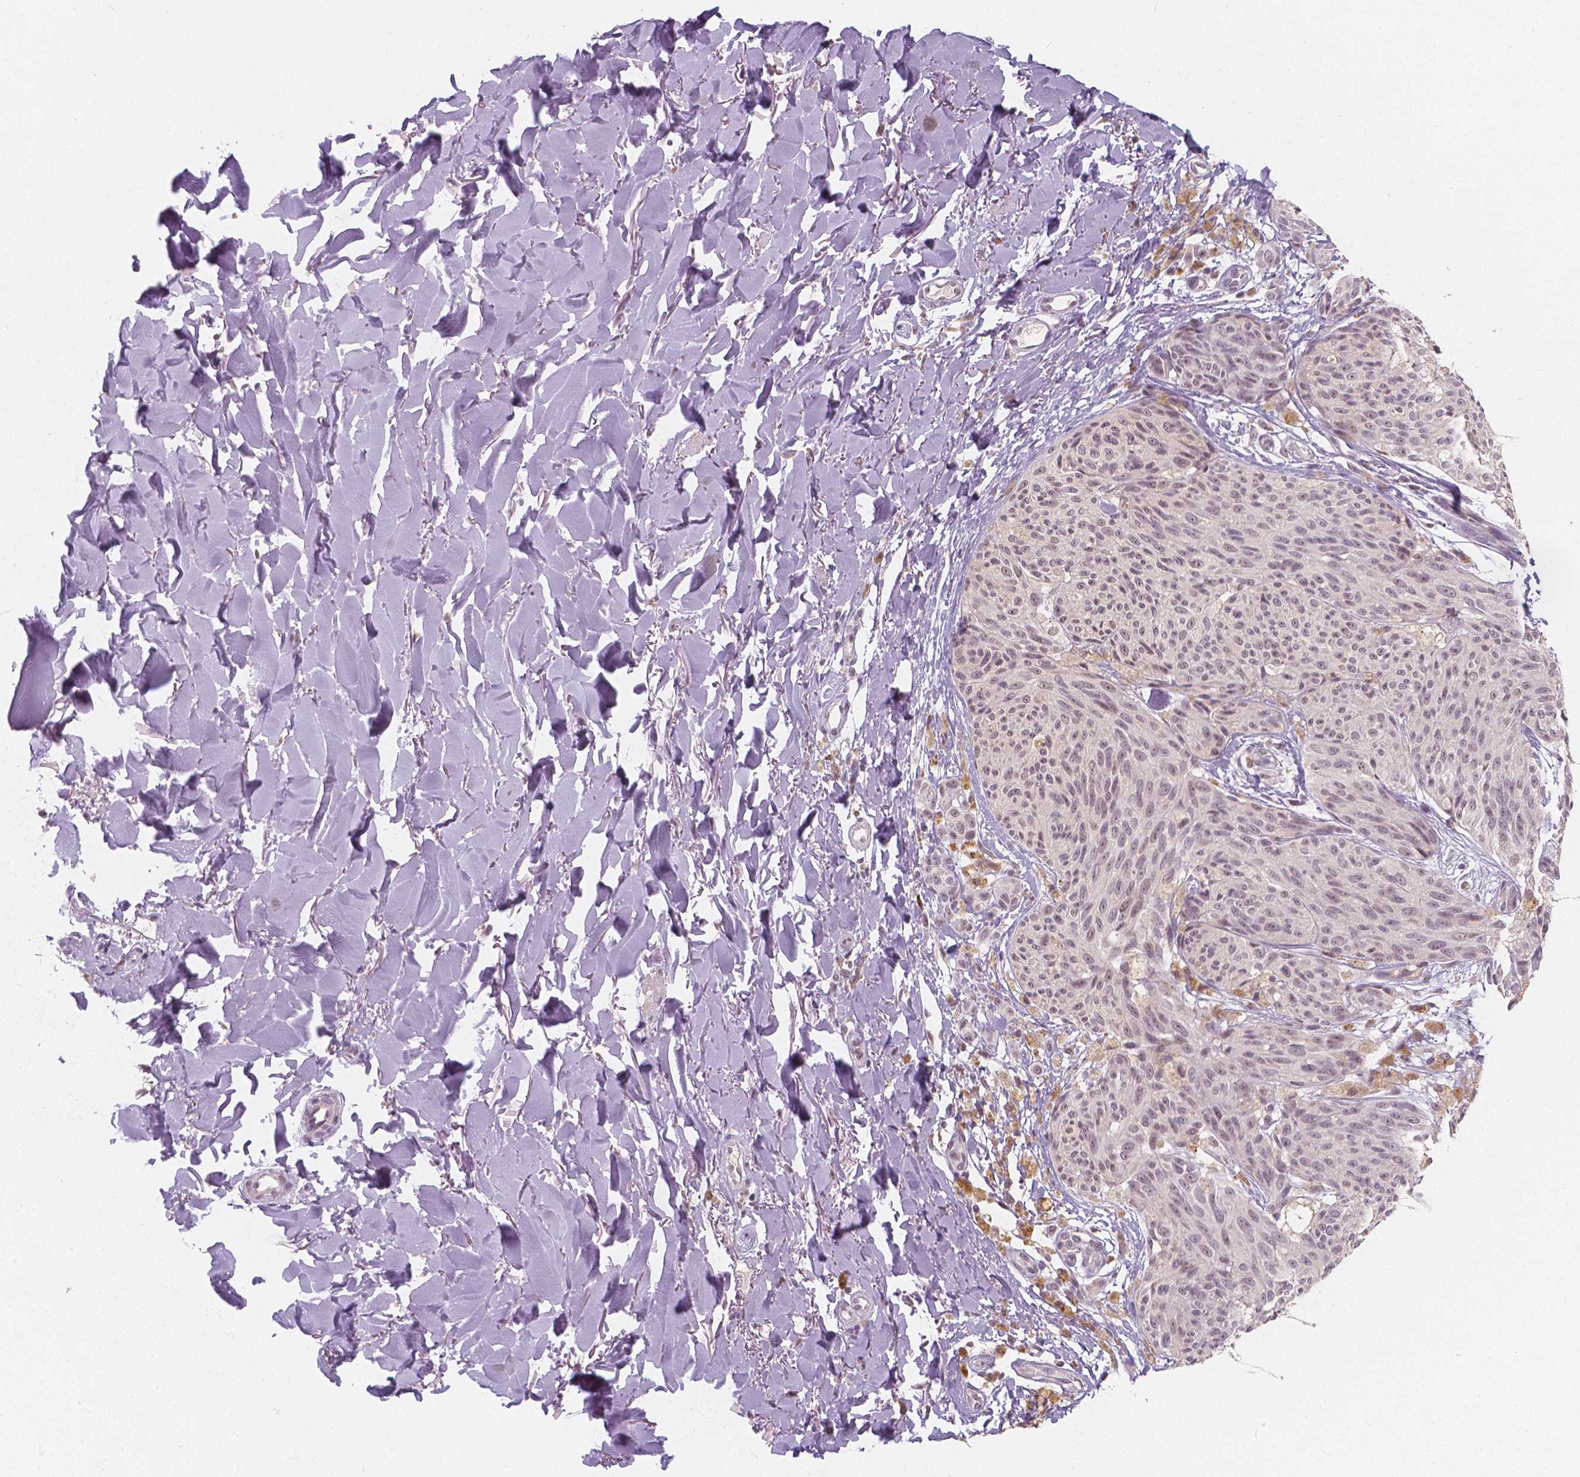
{"staining": {"intensity": "weak", "quantity": ">75%", "location": "nuclear"}, "tissue": "melanoma", "cell_type": "Tumor cells", "image_type": "cancer", "snomed": [{"axis": "morphology", "description": "Malignant melanoma, NOS"}, {"axis": "topography", "description": "Skin"}], "caption": "Immunohistochemistry (IHC) staining of malignant melanoma, which reveals low levels of weak nuclear expression in approximately >75% of tumor cells indicating weak nuclear protein positivity. The staining was performed using DAB (brown) for protein detection and nuclei were counterstained in hematoxylin (blue).", "gene": "NOLC1", "patient": {"sex": "female", "age": 87}}